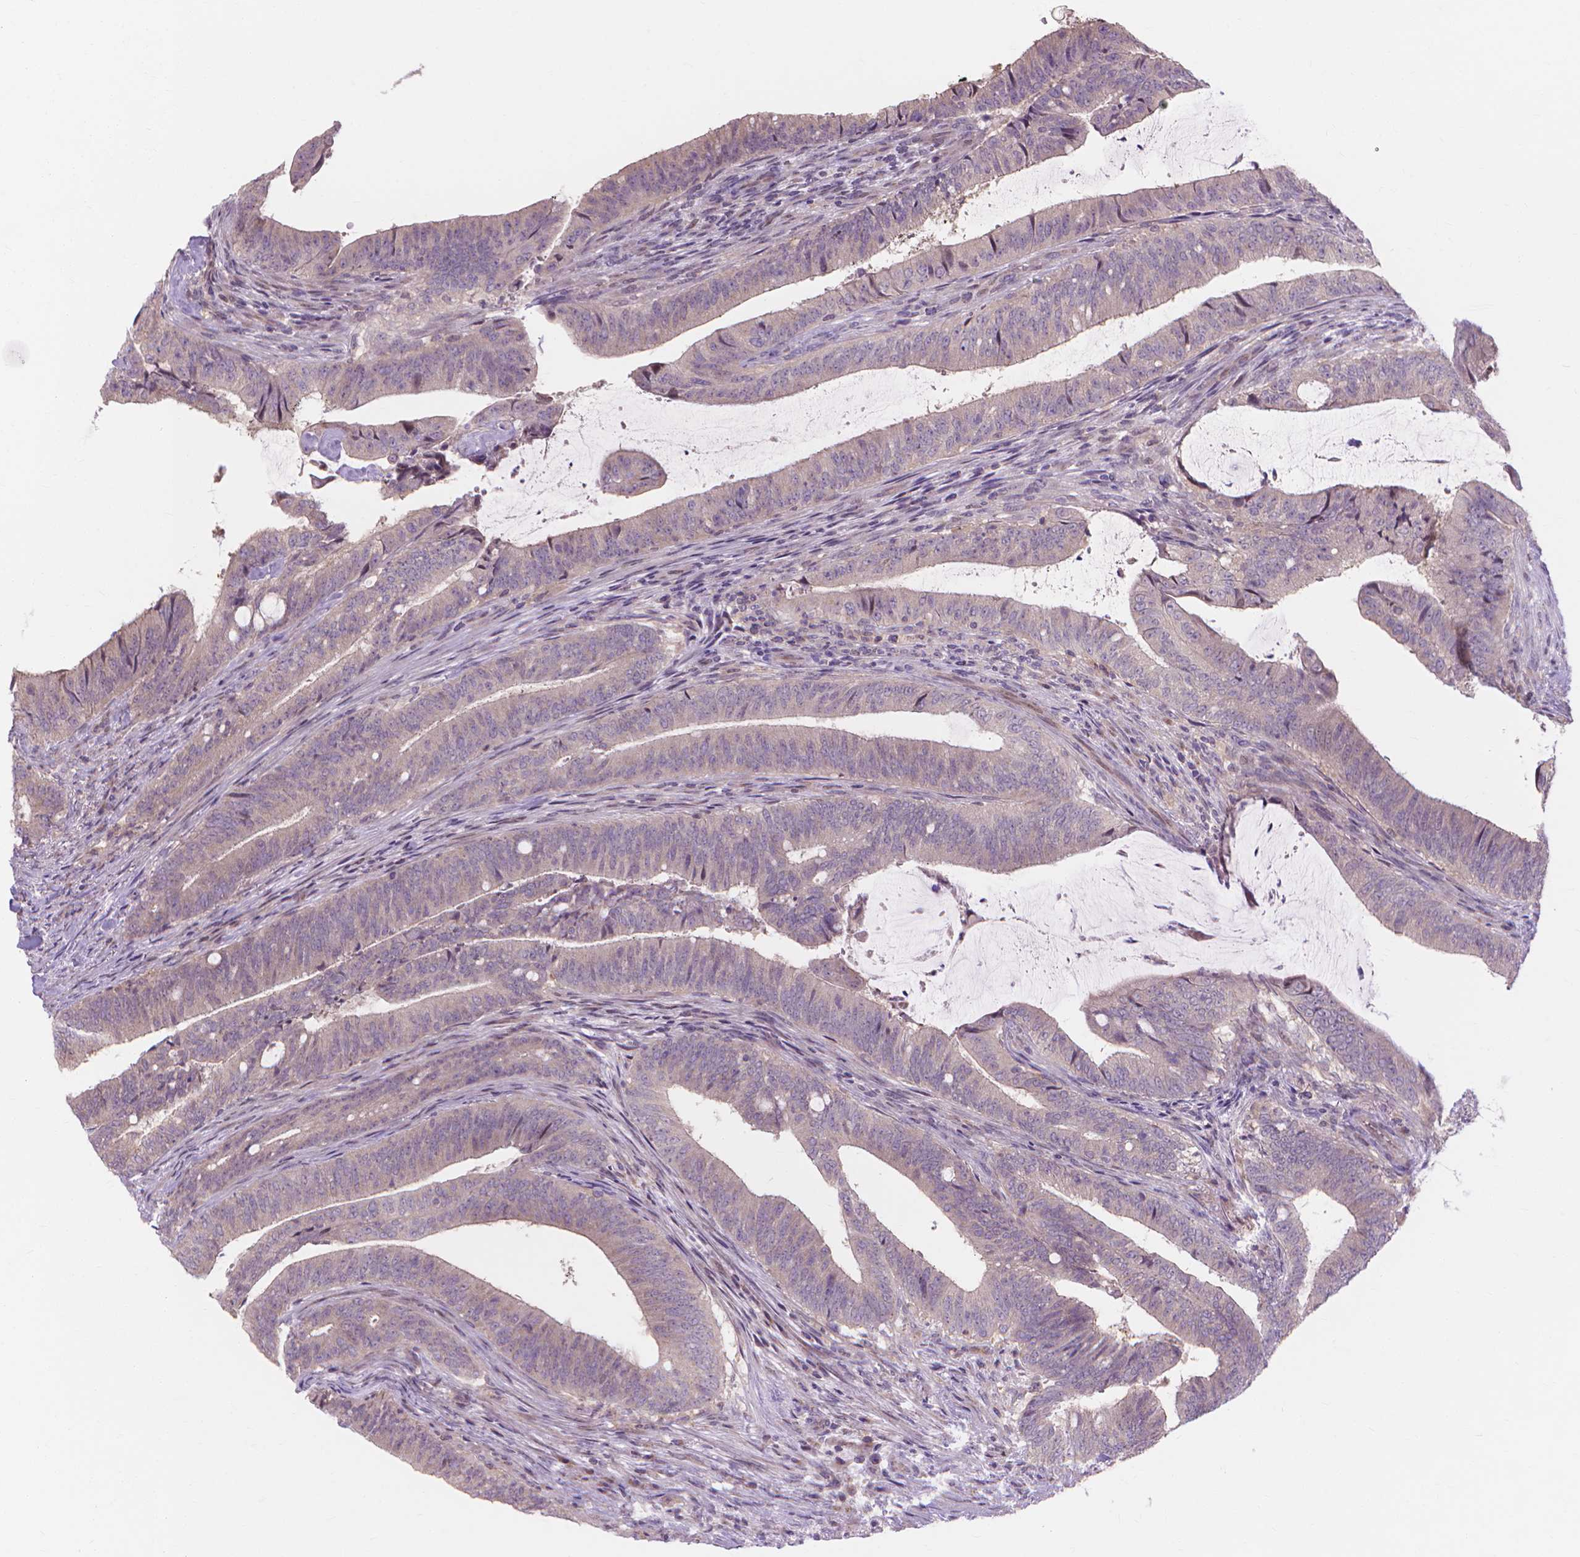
{"staining": {"intensity": "negative", "quantity": "none", "location": "none"}, "tissue": "colorectal cancer", "cell_type": "Tumor cells", "image_type": "cancer", "snomed": [{"axis": "morphology", "description": "Adenocarcinoma, NOS"}, {"axis": "topography", "description": "Colon"}], "caption": "The histopathology image displays no significant staining in tumor cells of colorectal cancer (adenocarcinoma). (Immunohistochemistry, brightfield microscopy, high magnification).", "gene": "PRDM13", "patient": {"sex": "female", "age": 43}}